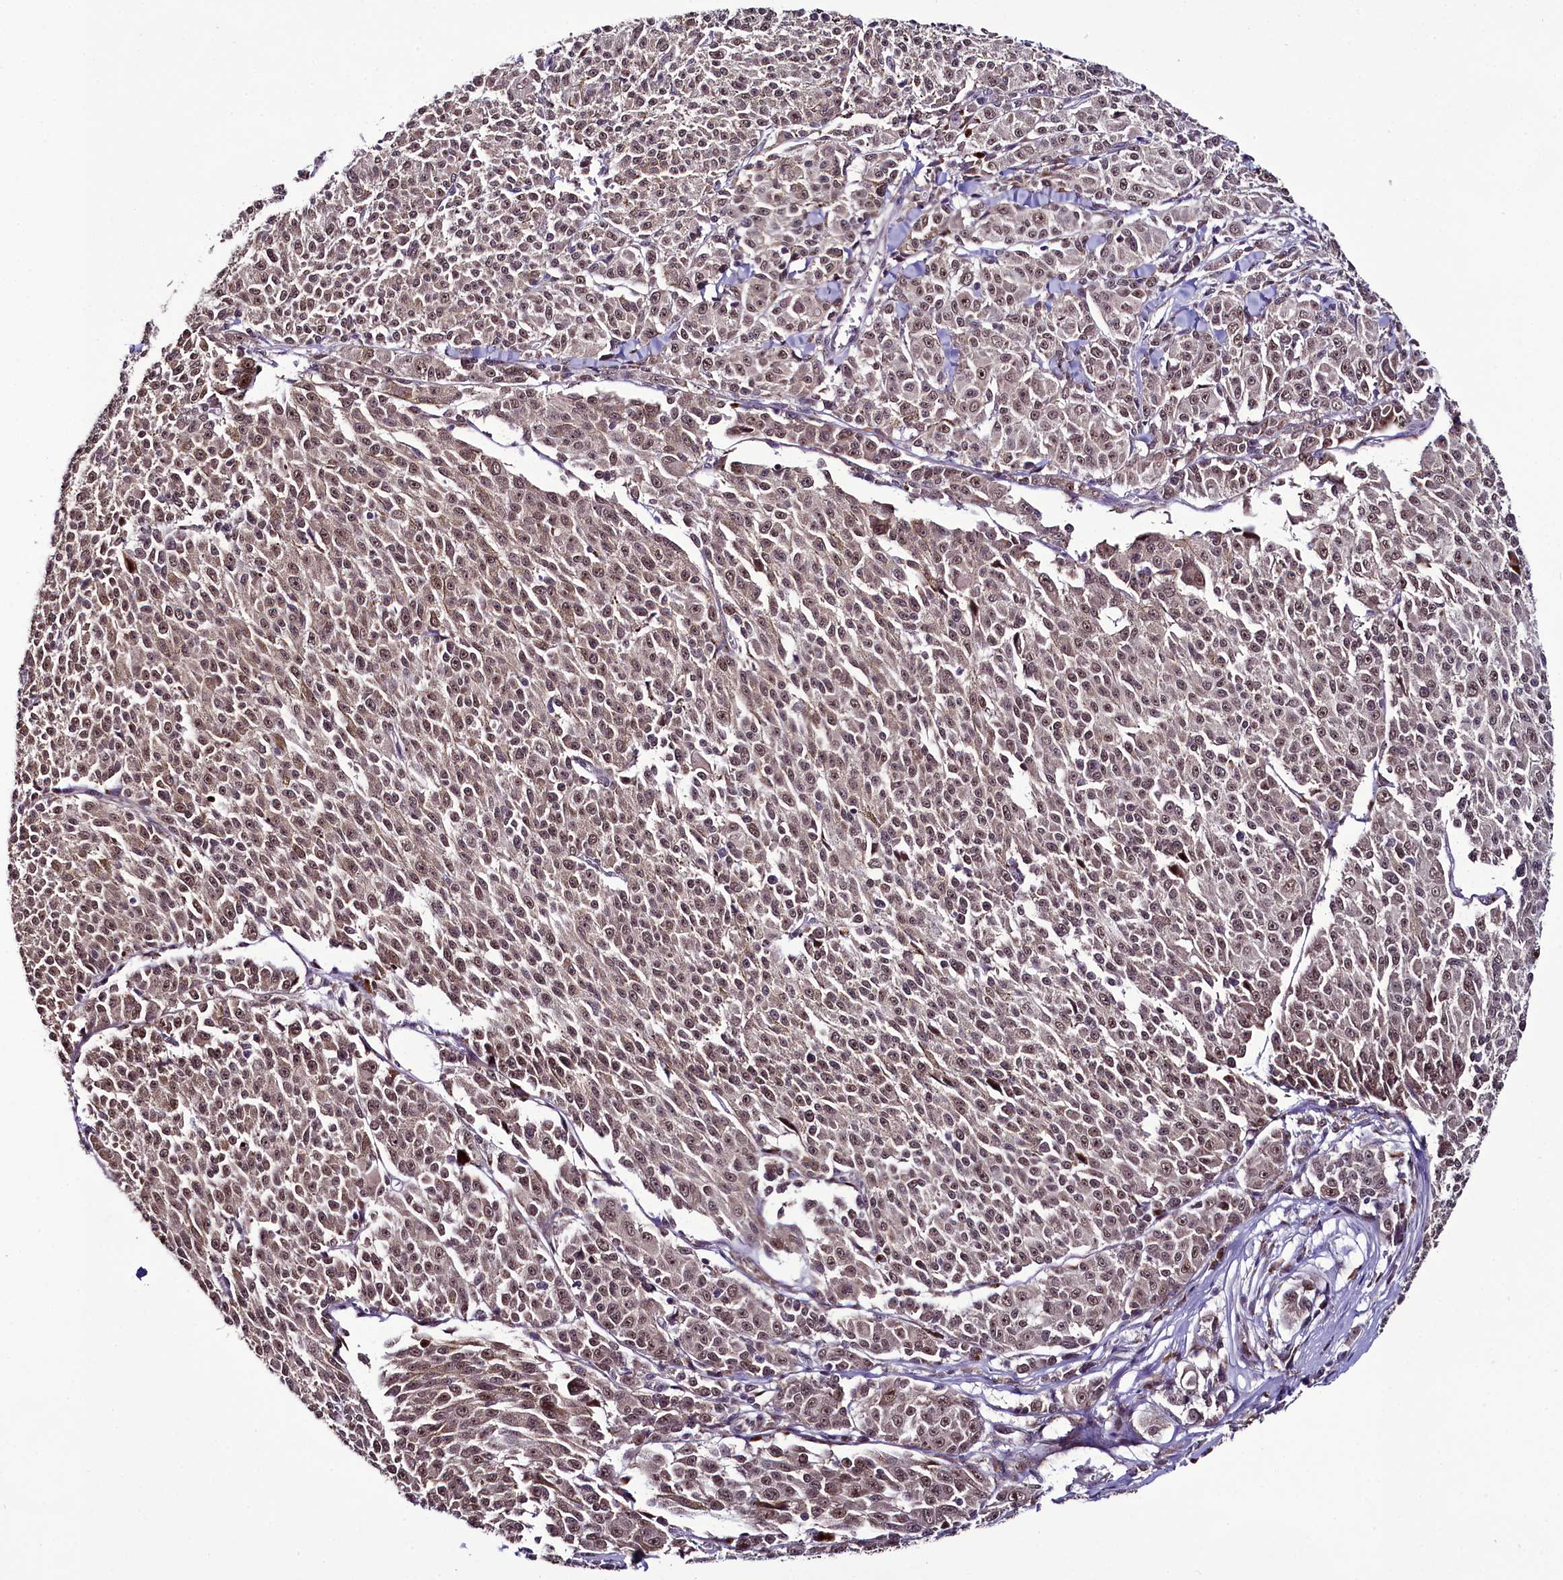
{"staining": {"intensity": "moderate", "quantity": ">75%", "location": "nuclear"}, "tissue": "melanoma", "cell_type": "Tumor cells", "image_type": "cancer", "snomed": [{"axis": "morphology", "description": "Malignant melanoma, NOS"}, {"axis": "topography", "description": "Skin"}], "caption": "This is a histology image of immunohistochemistry staining of melanoma, which shows moderate expression in the nuclear of tumor cells.", "gene": "RPUSD2", "patient": {"sex": "female", "age": 52}}